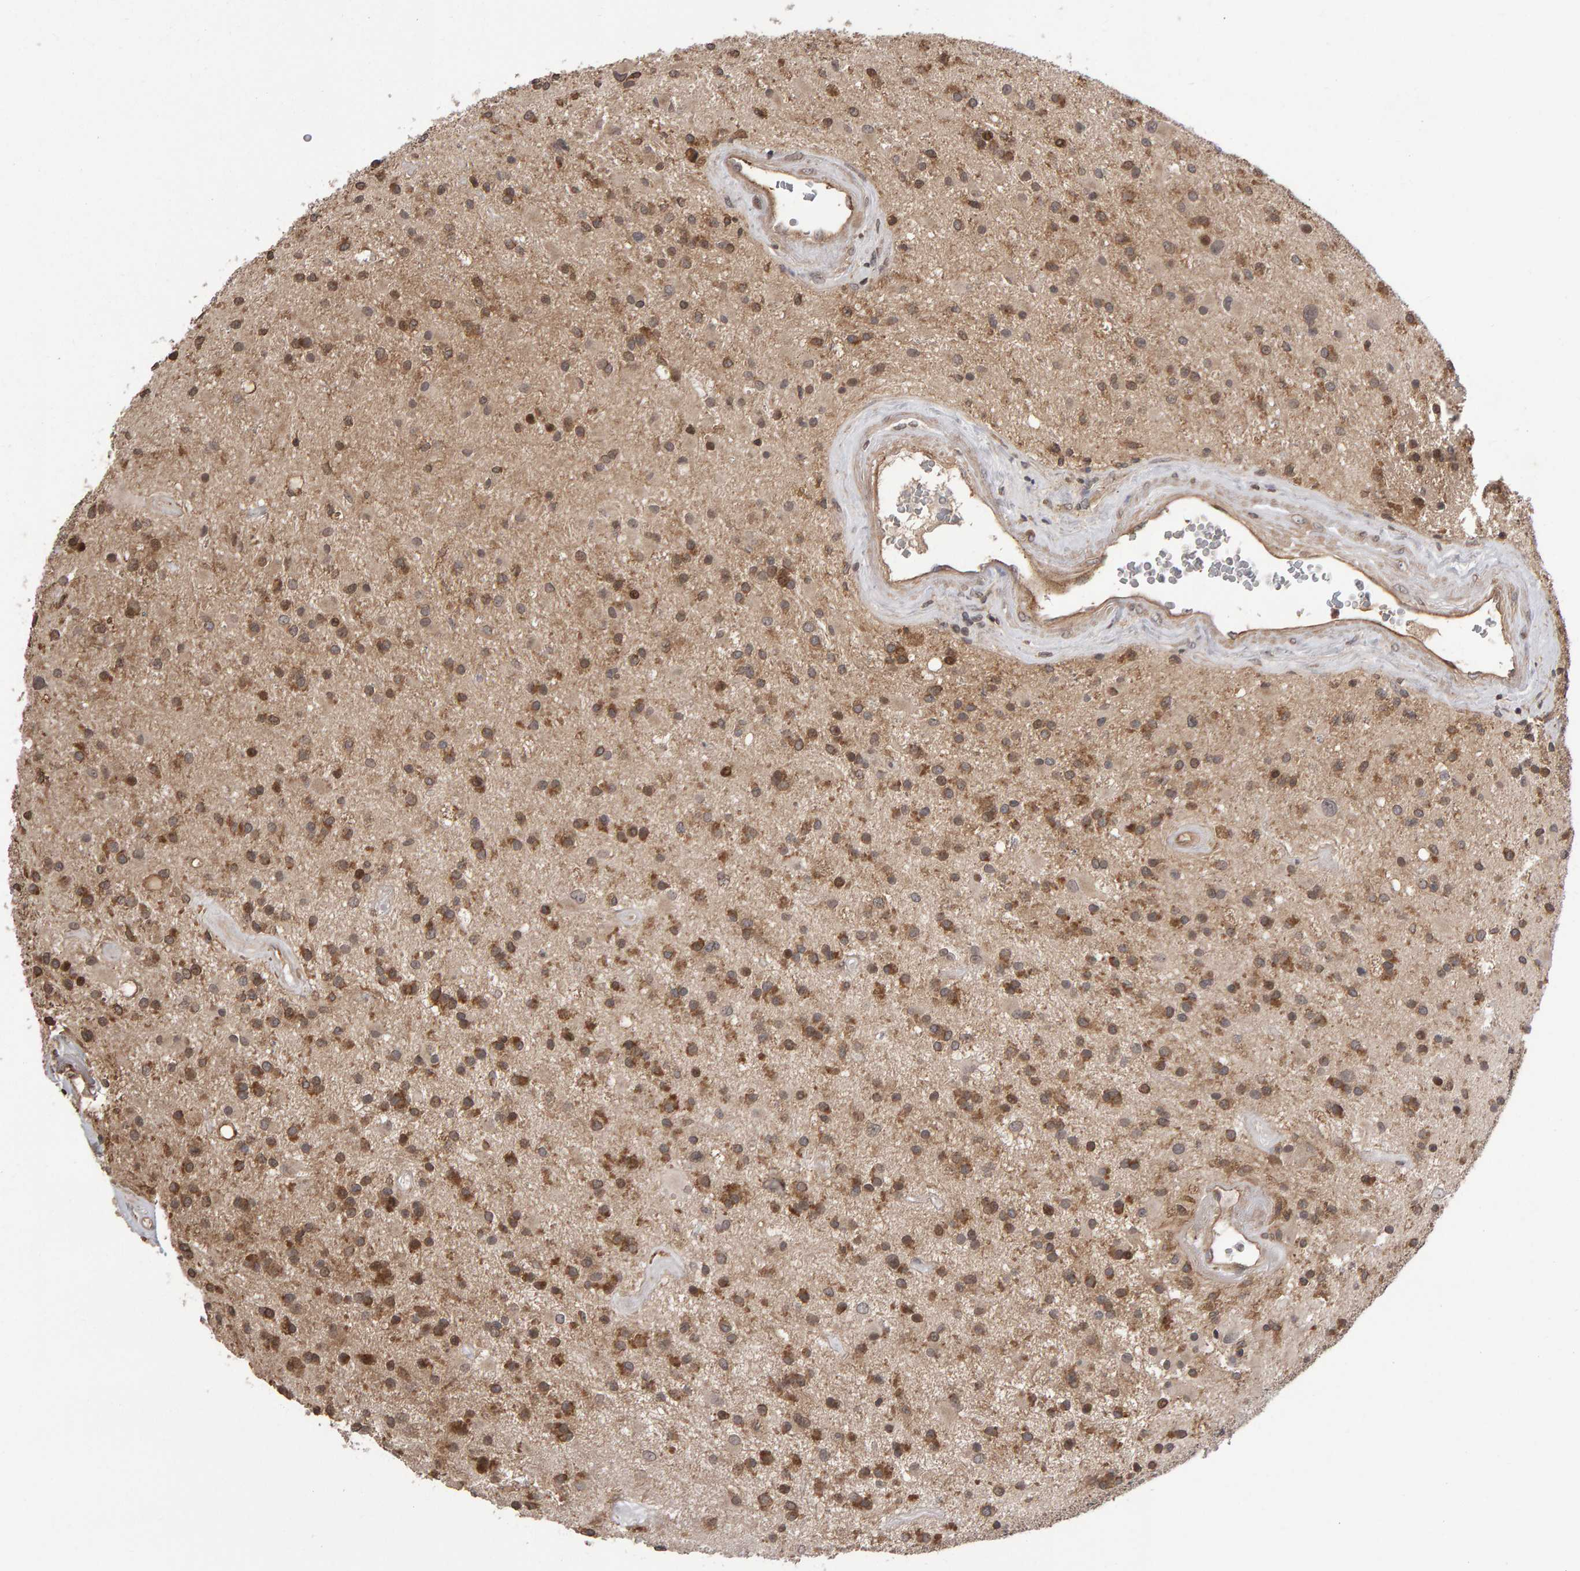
{"staining": {"intensity": "moderate", "quantity": "25%-75%", "location": "cytoplasmic/membranous"}, "tissue": "glioma", "cell_type": "Tumor cells", "image_type": "cancer", "snomed": [{"axis": "morphology", "description": "Glioma, malignant, Low grade"}, {"axis": "topography", "description": "Brain"}], "caption": "Immunohistochemistry of low-grade glioma (malignant) demonstrates medium levels of moderate cytoplasmic/membranous expression in about 25%-75% of tumor cells.", "gene": "SCRIB", "patient": {"sex": "male", "age": 58}}